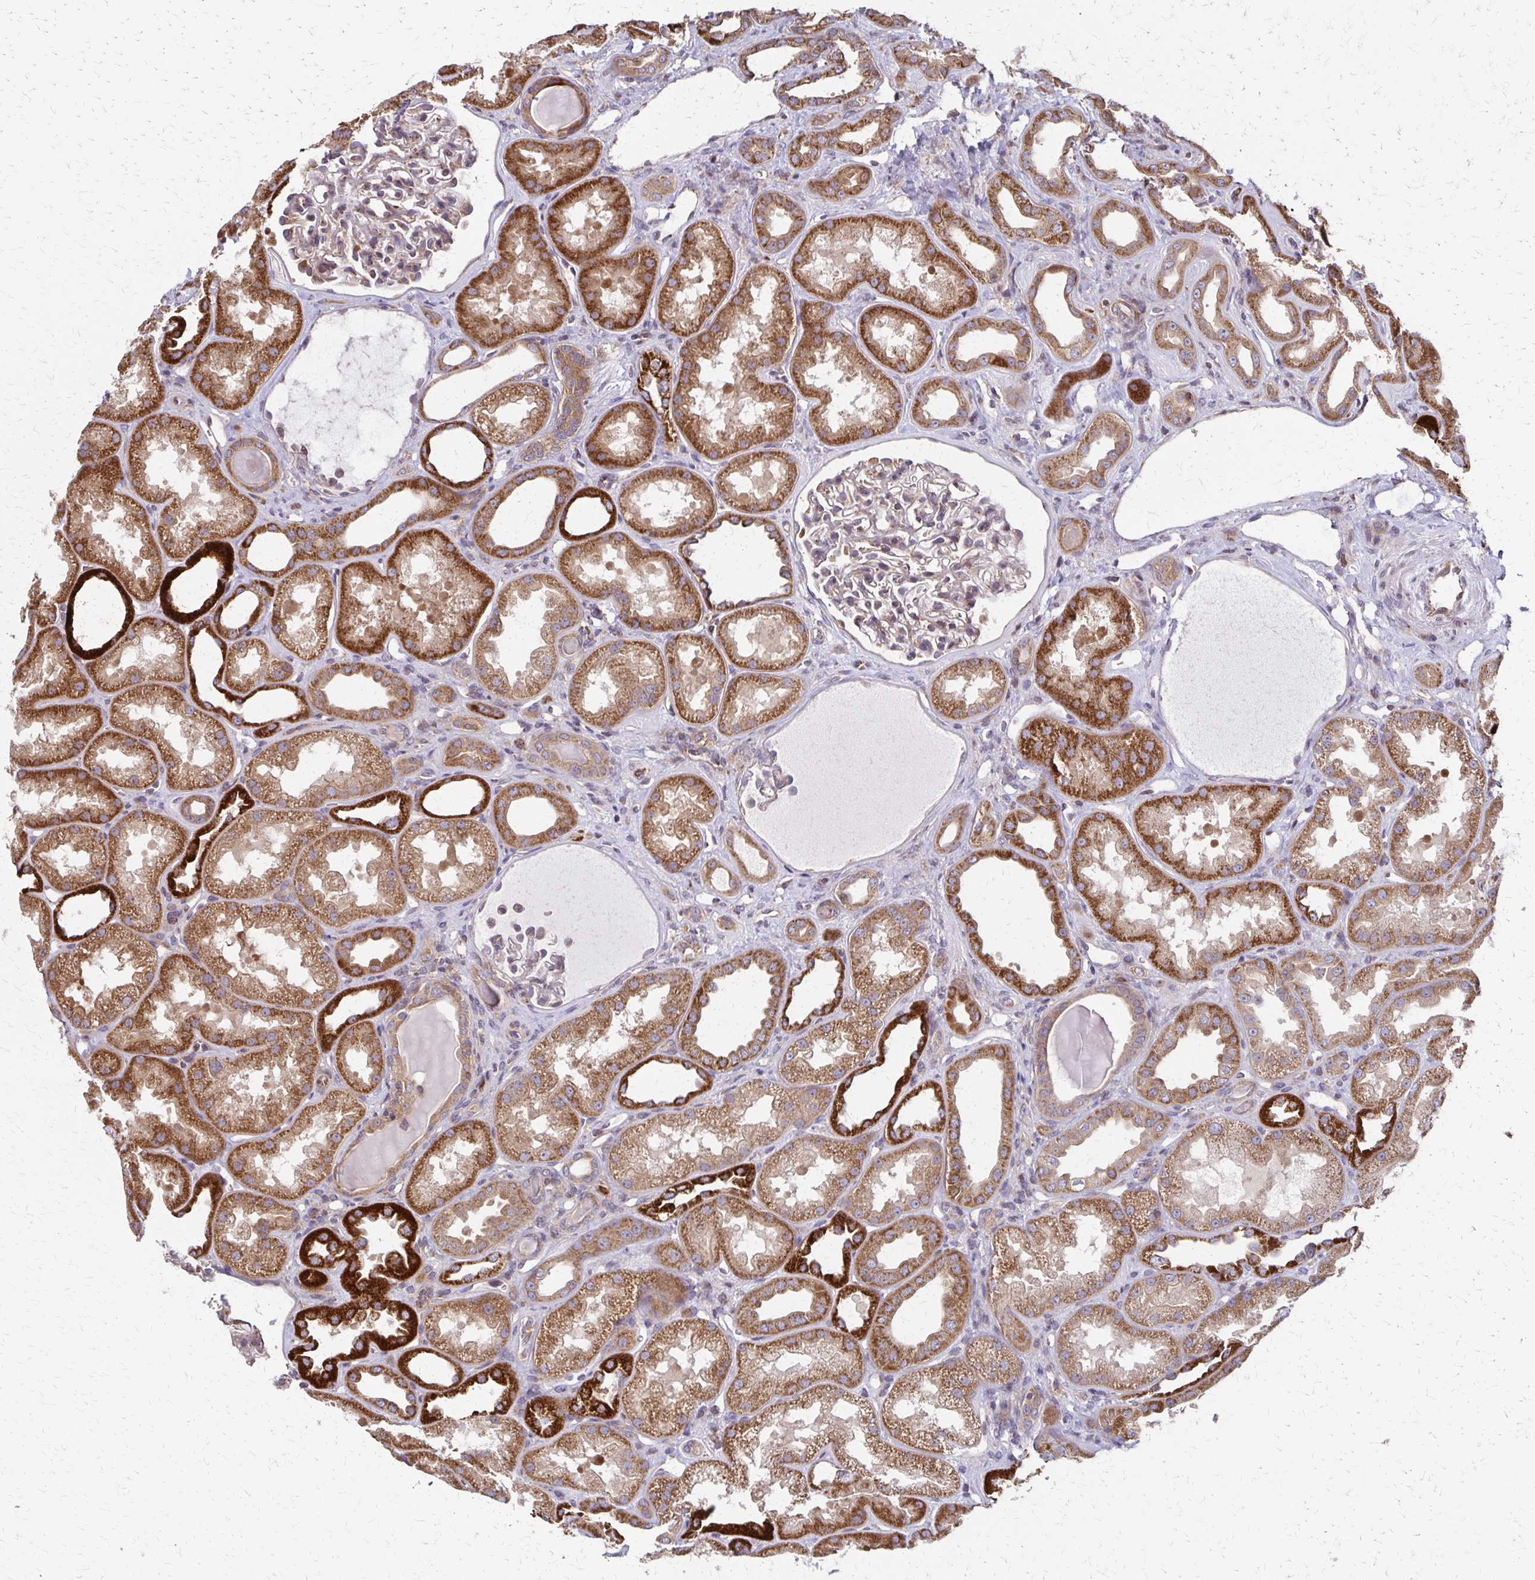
{"staining": {"intensity": "moderate", "quantity": "<25%", "location": "cytoplasmic/membranous"}, "tissue": "kidney", "cell_type": "Cells in glomeruli", "image_type": "normal", "snomed": [{"axis": "morphology", "description": "Normal tissue, NOS"}, {"axis": "topography", "description": "Kidney"}], "caption": "DAB (3,3'-diaminobenzidine) immunohistochemical staining of normal human kidney demonstrates moderate cytoplasmic/membranous protein staining in about <25% of cells in glomeruli.", "gene": "EEF2", "patient": {"sex": "male", "age": 61}}